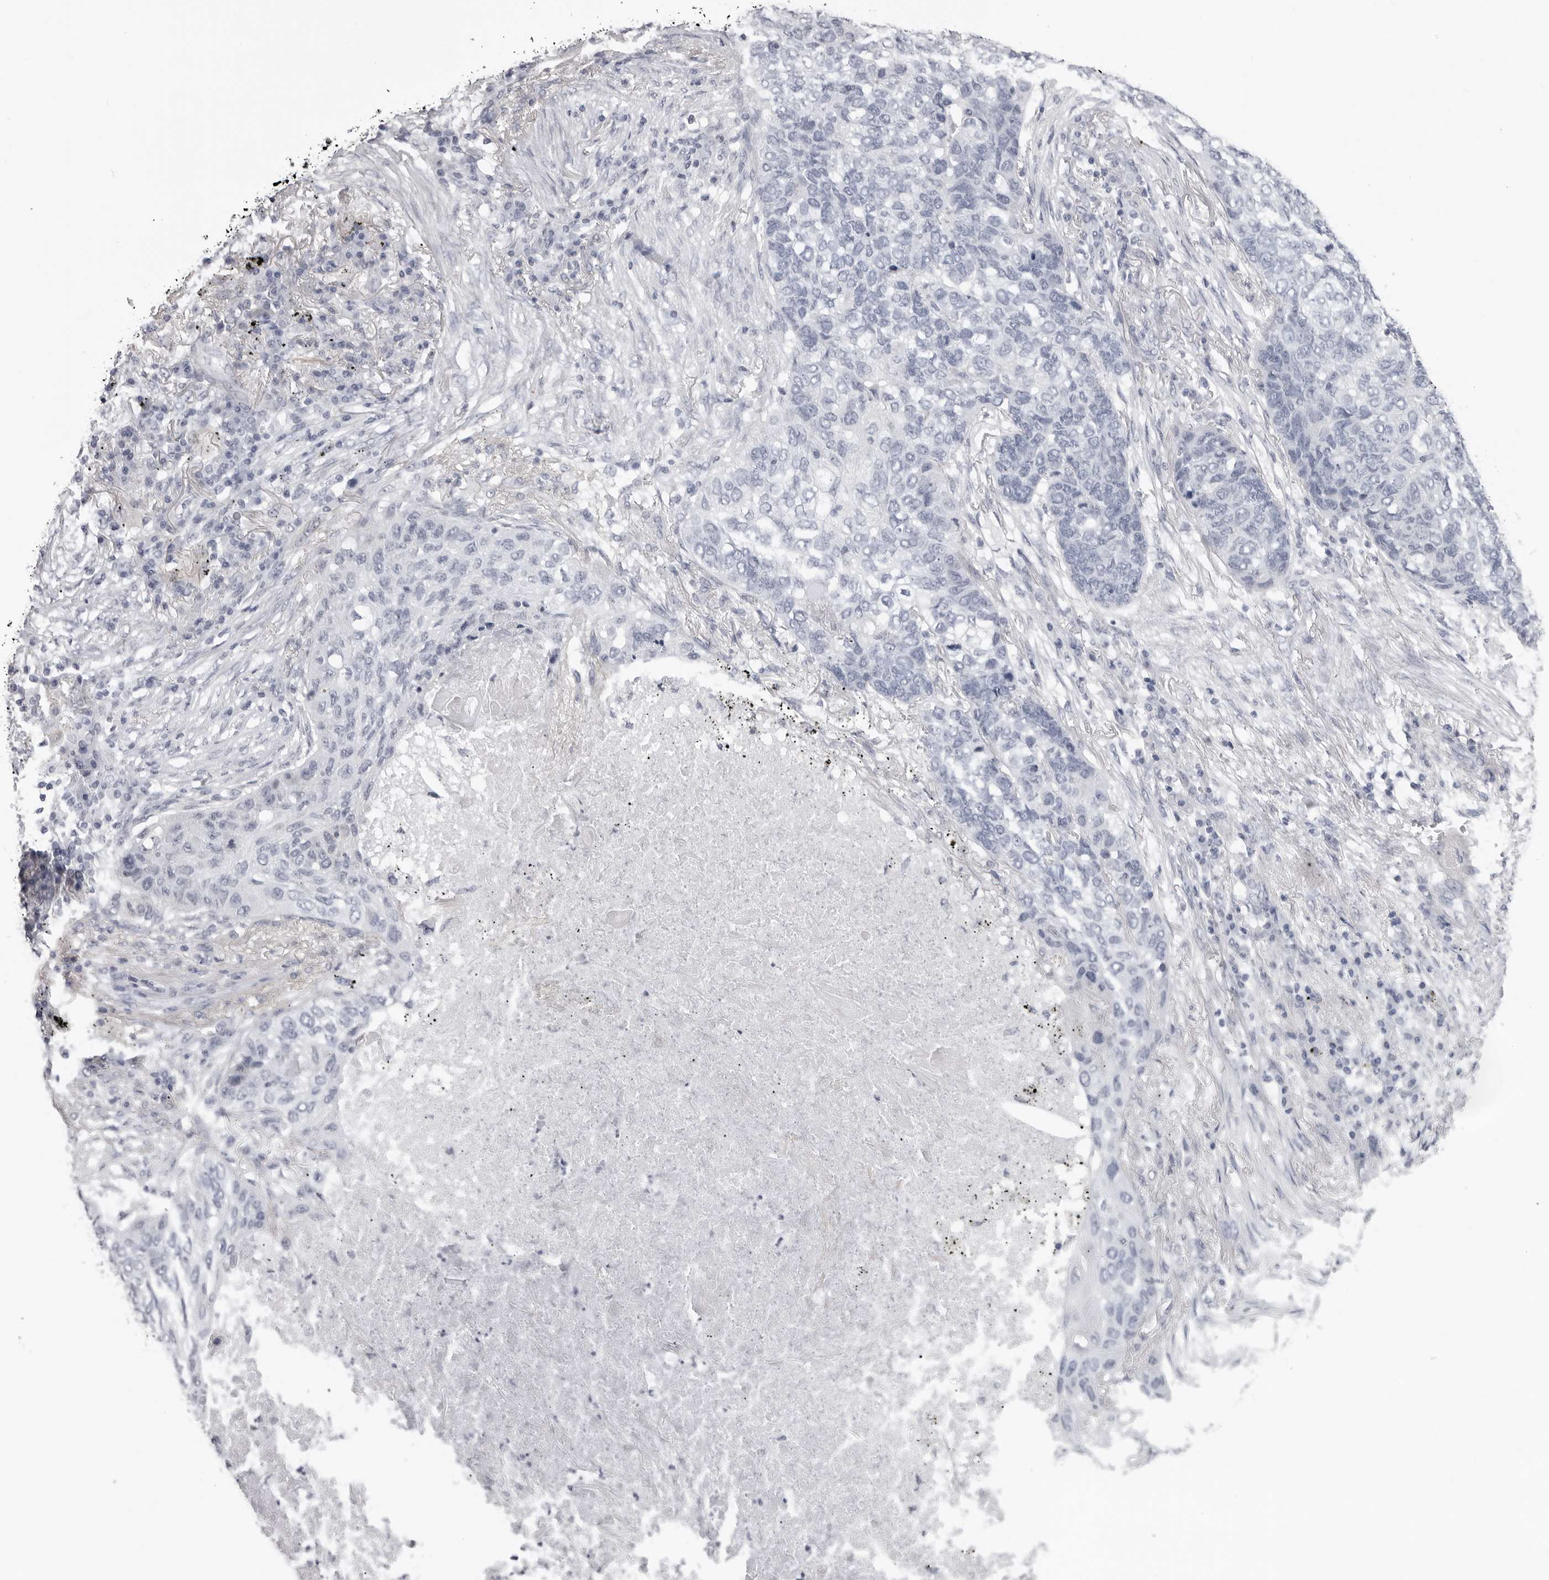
{"staining": {"intensity": "negative", "quantity": "none", "location": "none"}, "tissue": "lung cancer", "cell_type": "Tumor cells", "image_type": "cancer", "snomed": [{"axis": "morphology", "description": "Squamous cell carcinoma, NOS"}, {"axis": "topography", "description": "Lung"}], "caption": "Squamous cell carcinoma (lung) was stained to show a protein in brown. There is no significant staining in tumor cells. (DAB (3,3'-diaminobenzidine) immunohistochemistry visualized using brightfield microscopy, high magnification).", "gene": "DNALI1", "patient": {"sex": "female", "age": 63}}